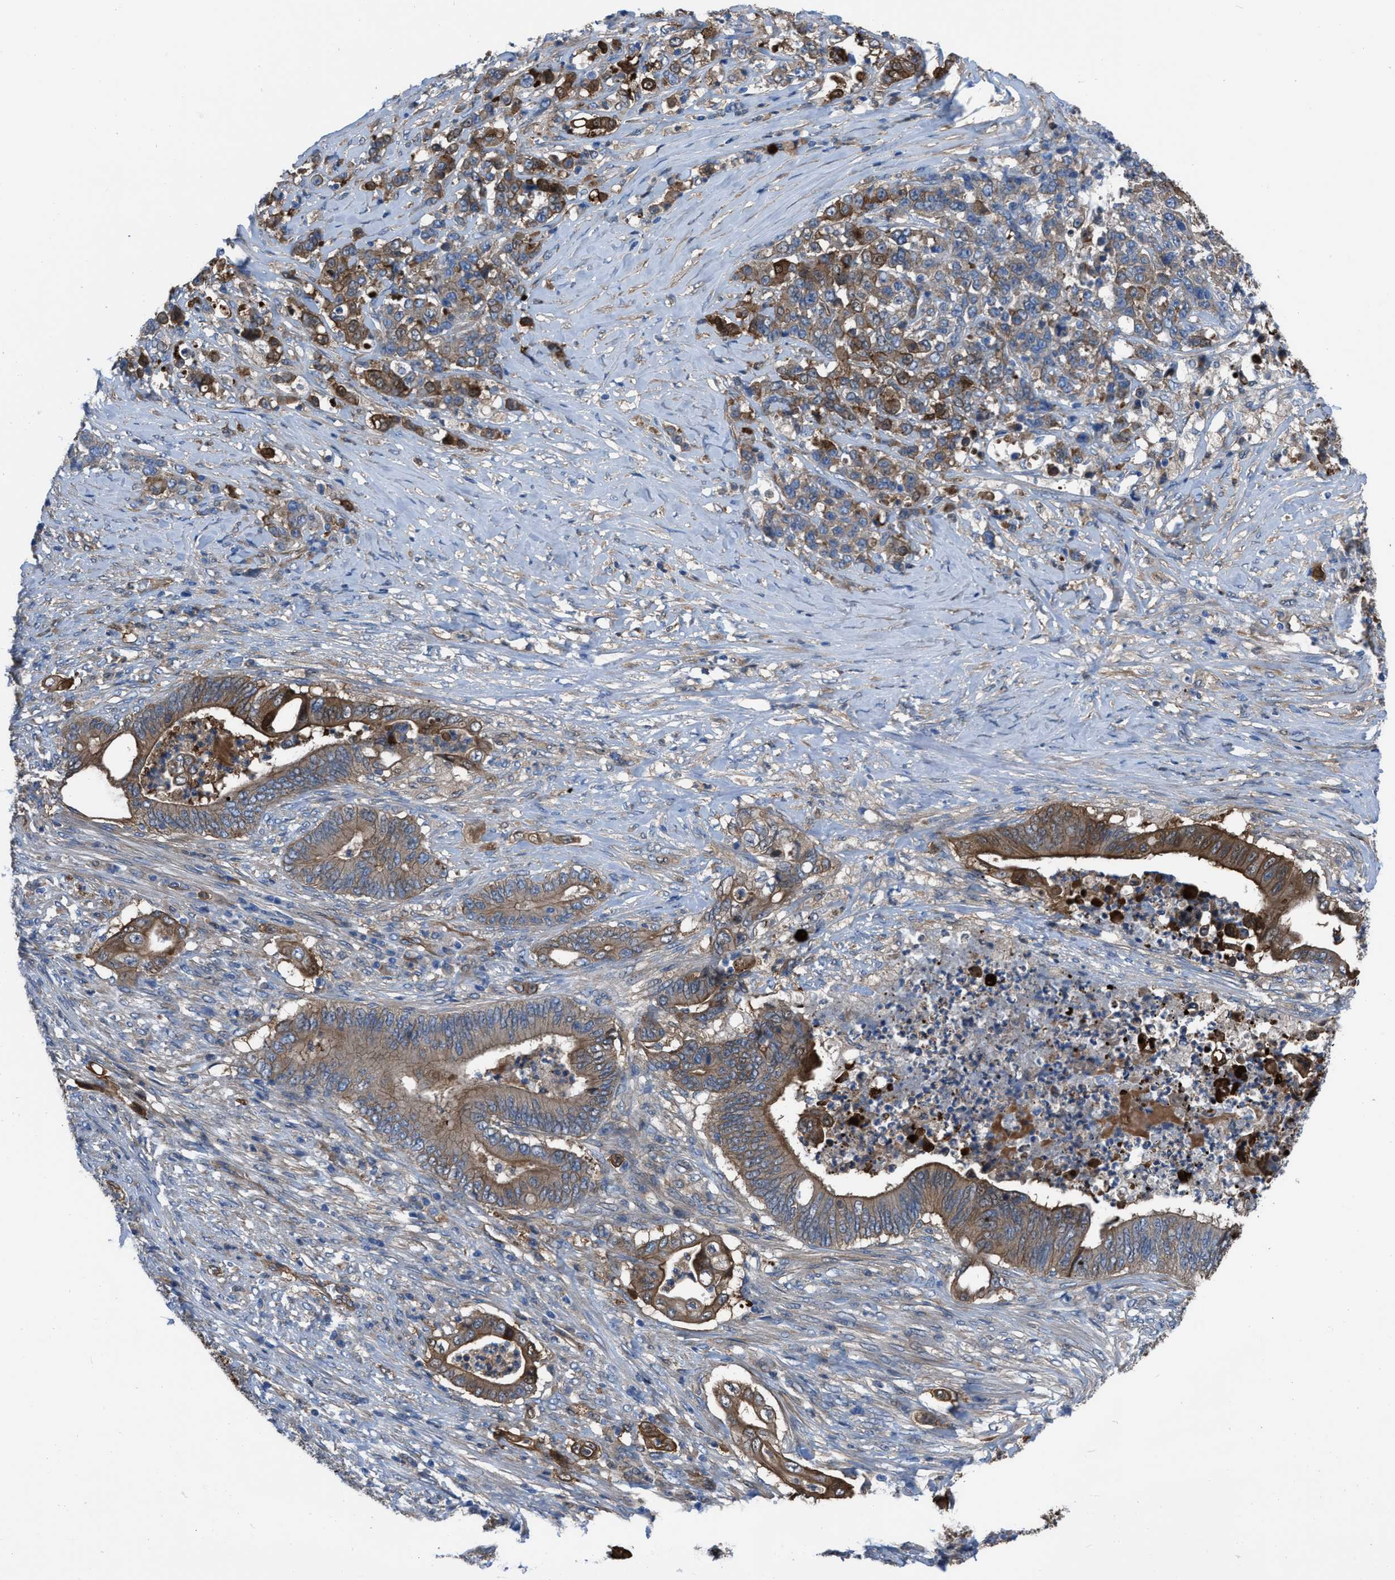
{"staining": {"intensity": "moderate", "quantity": ">75%", "location": "cytoplasmic/membranous"}, "tissue": "stomach cancer", "cell_type": "Tumor cells", "image_type": "cancer", "snomed": [{"axis": "morphology", "description": "Adenocarcinoma, NOS"}, {"axis": "topography", "description": "Stomach"}], "caption": "Immunohistochemical staining of stomach adenocarcinoma exhibits medium levels of moderate cytoplasmic/membranous staining in about >75% of tumor cells.", "gene": "TRIOBP", "patient": {"sex": "female", "age": 73}}